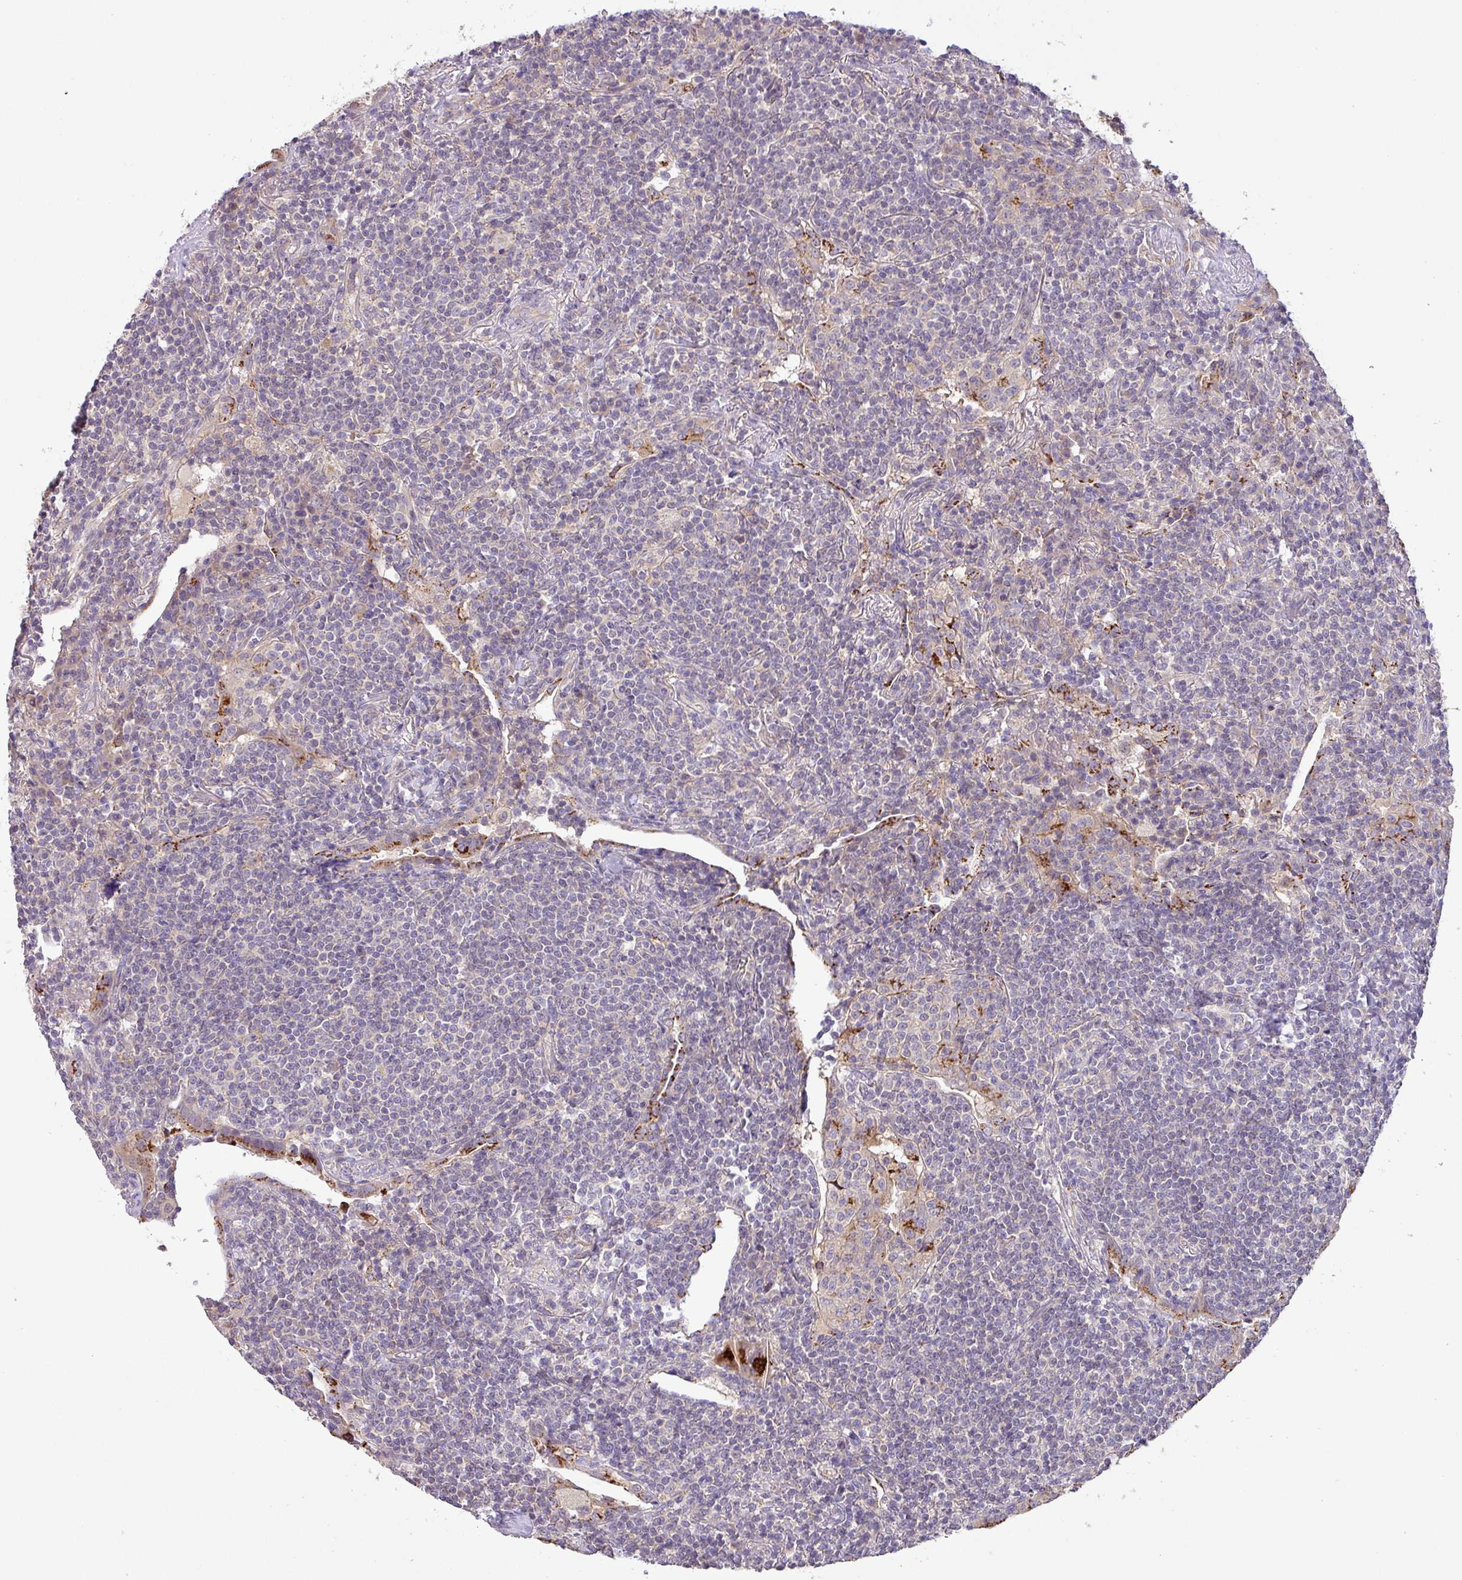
{"staining": {"intensity": "negative", "quantity": "none", "location": "none"}, "tissue": "lymphoma", "cell_type": "Tumor cells", "image_type": "cancer", "snomed": [{"axis": "morphology", "description": "Malignant lymphoma, non-Hodgkin's type, Low grade"}, {"axis": "topography", "description": "Lung"}], "caption": "Immunohistochemistry (IHC) micrograph of neoplastic tissue: human low-grade malignant lymphoma, non-Hodgkin's type stained with DAB reveals no significant protein positivity in tumor cells.", "gene": "GALNT12", "patient": {"sex": "female", "age": 71}}